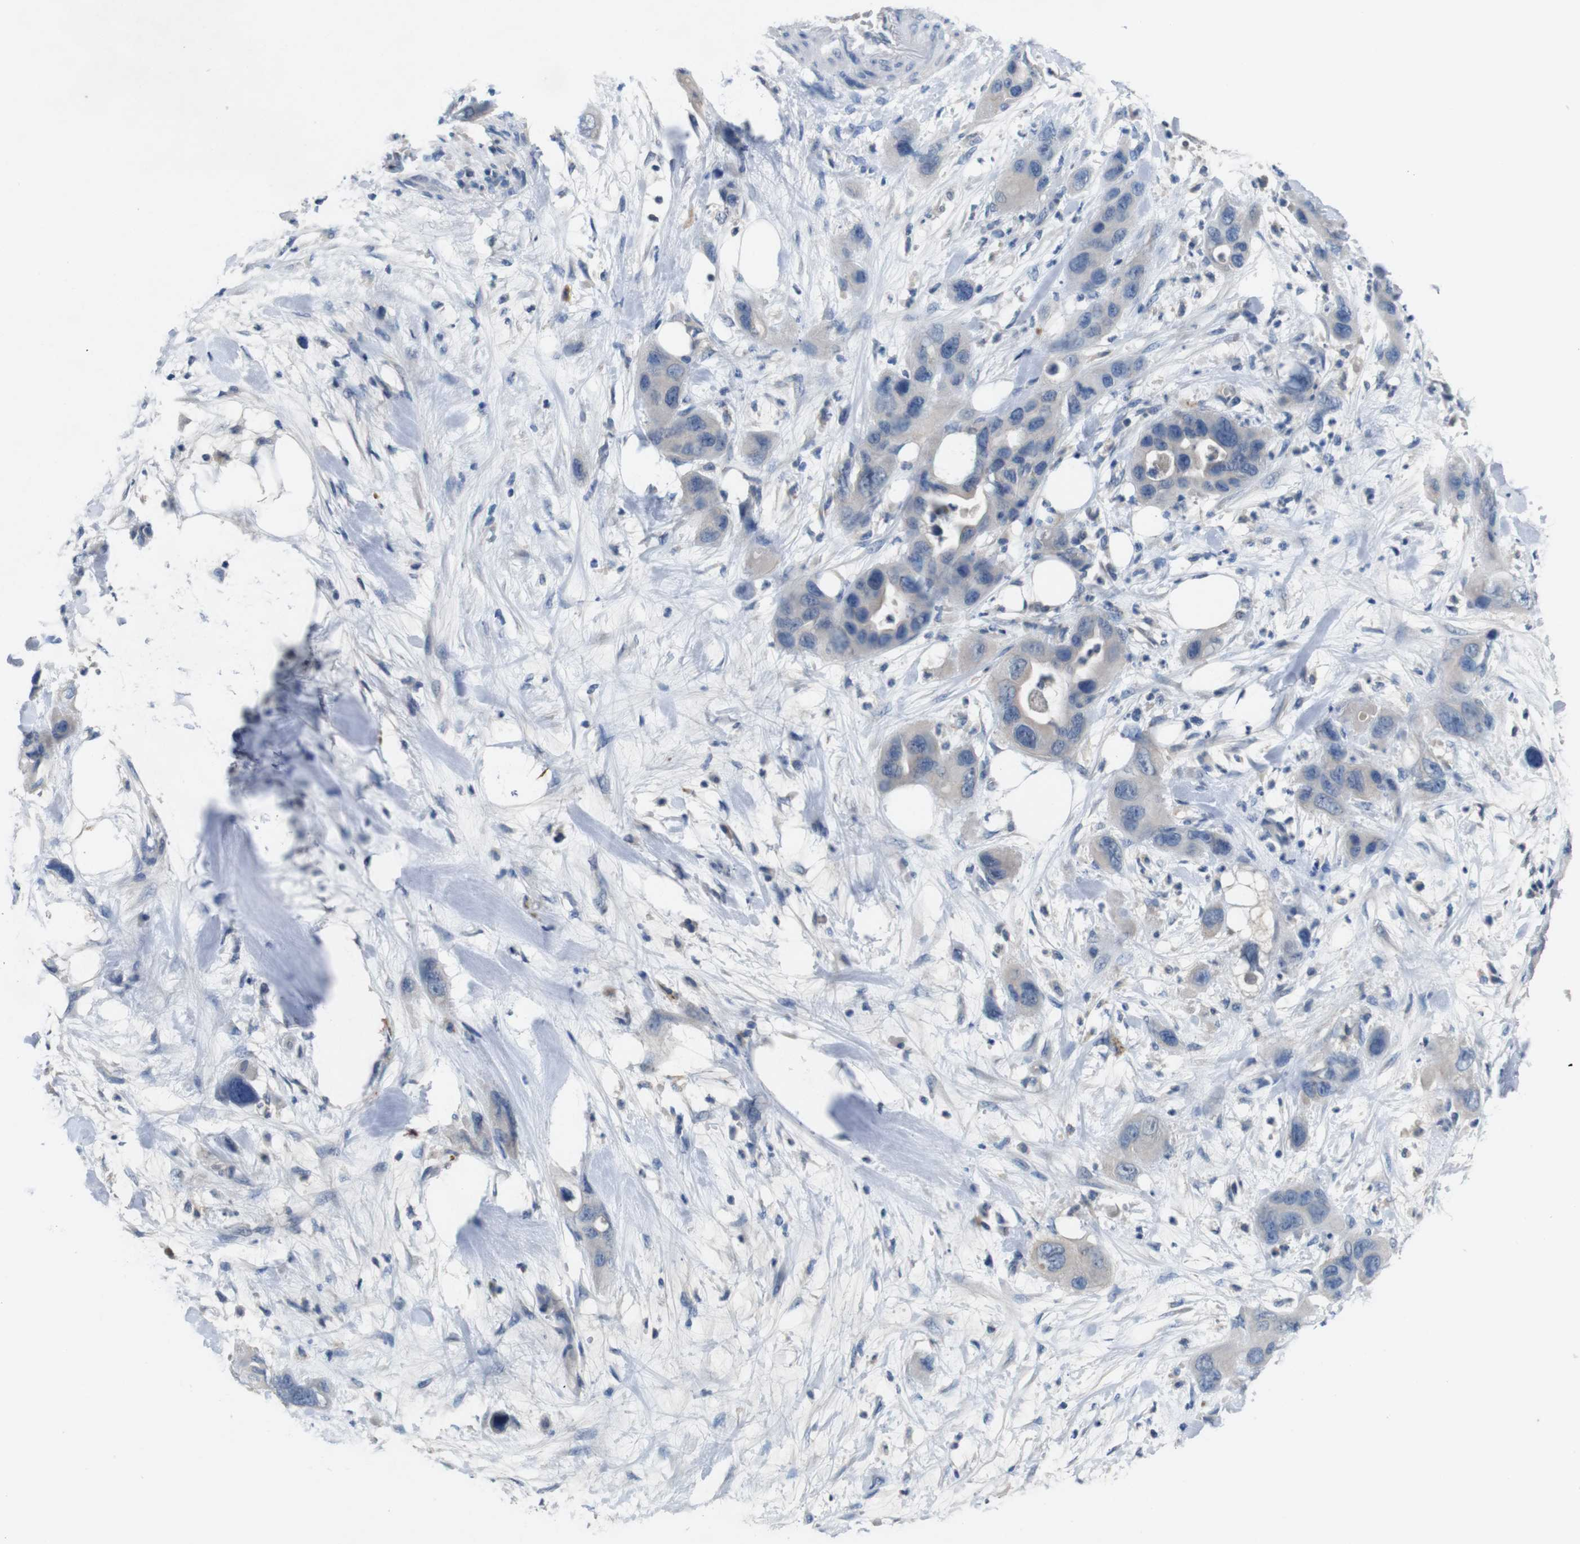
{"staining": {"intensity": "negative", "quantity": "none", "location": "none"}, "tissue": "pancreatic cancer", "cell_type": "Tumor cells", "image_type": "cancer", "snomed": [{"axis": "morphology", "description": "Adenocarcinoma, NOS"}, {"axis": "topography", "description": "Pancreas"}], "caption": "The immunohistochemistry (IHC) image has no significant staining in tumor cells of pancreatic cancer tissue. Nuclei are stained in blue.", "gene": "SLC2A8", "patient": {"sex": "female", "age": 71}}